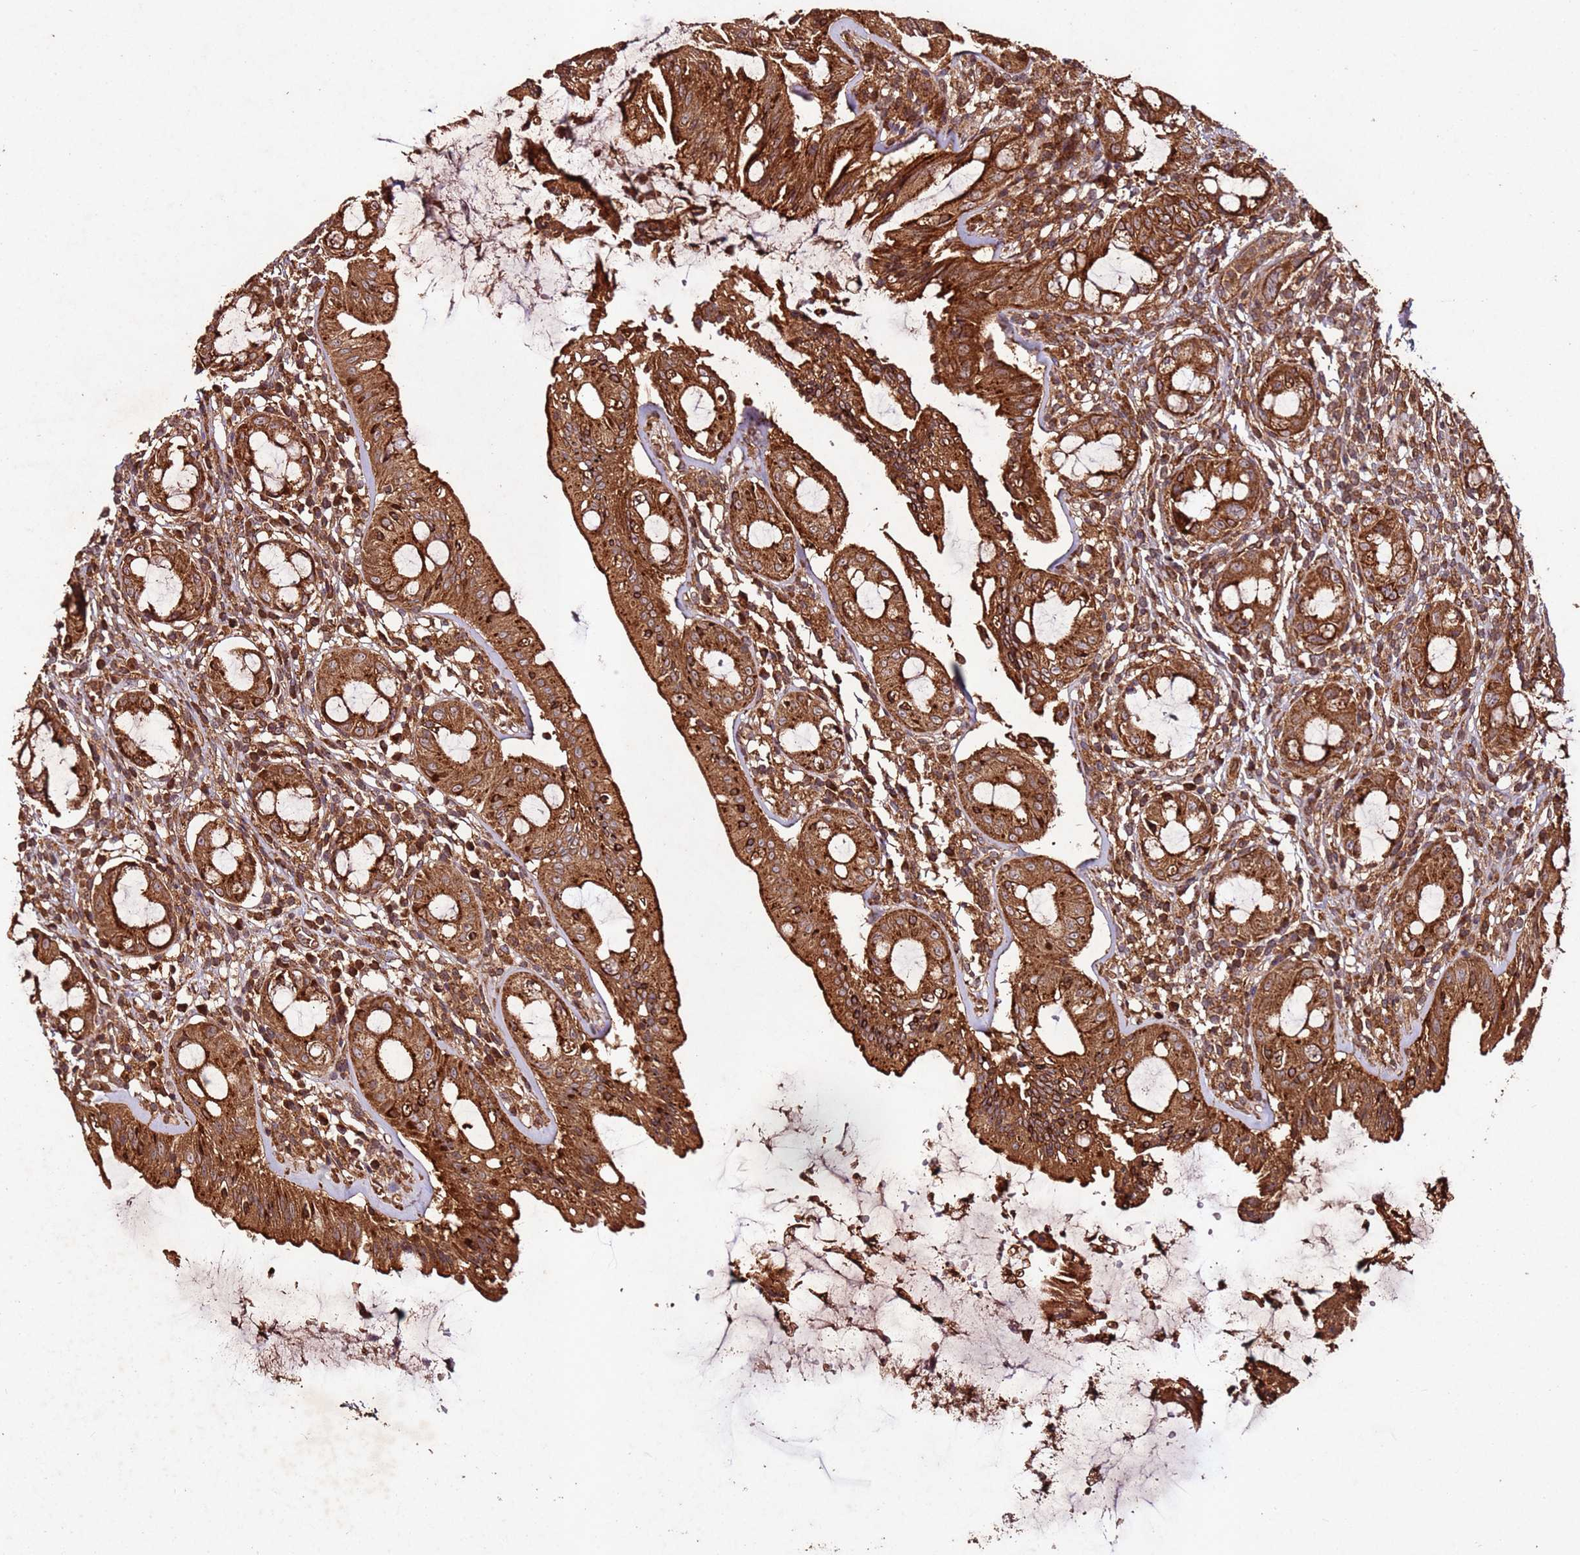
{"staining": {"intensity": "strong", "quantity": ">75%", "location": "cytoplasmic/membranous"}, "tissue": "rectum", "cell_type": "Glandular cells", "image_type": "normal", "snomed": [{"axis": "morphology", "description": "Normal tissue, NOS"}, {"axis": "topography", "description": "Rectum"}], "caption": "Approximately >75% of glandular cells in normal rectum reveal strong cytoplasmic/membranous protein expression as visualized by brown immunohistochemical staining.", "gene": "FAM186A", "patient": {"sex": "female", "age": 57}}